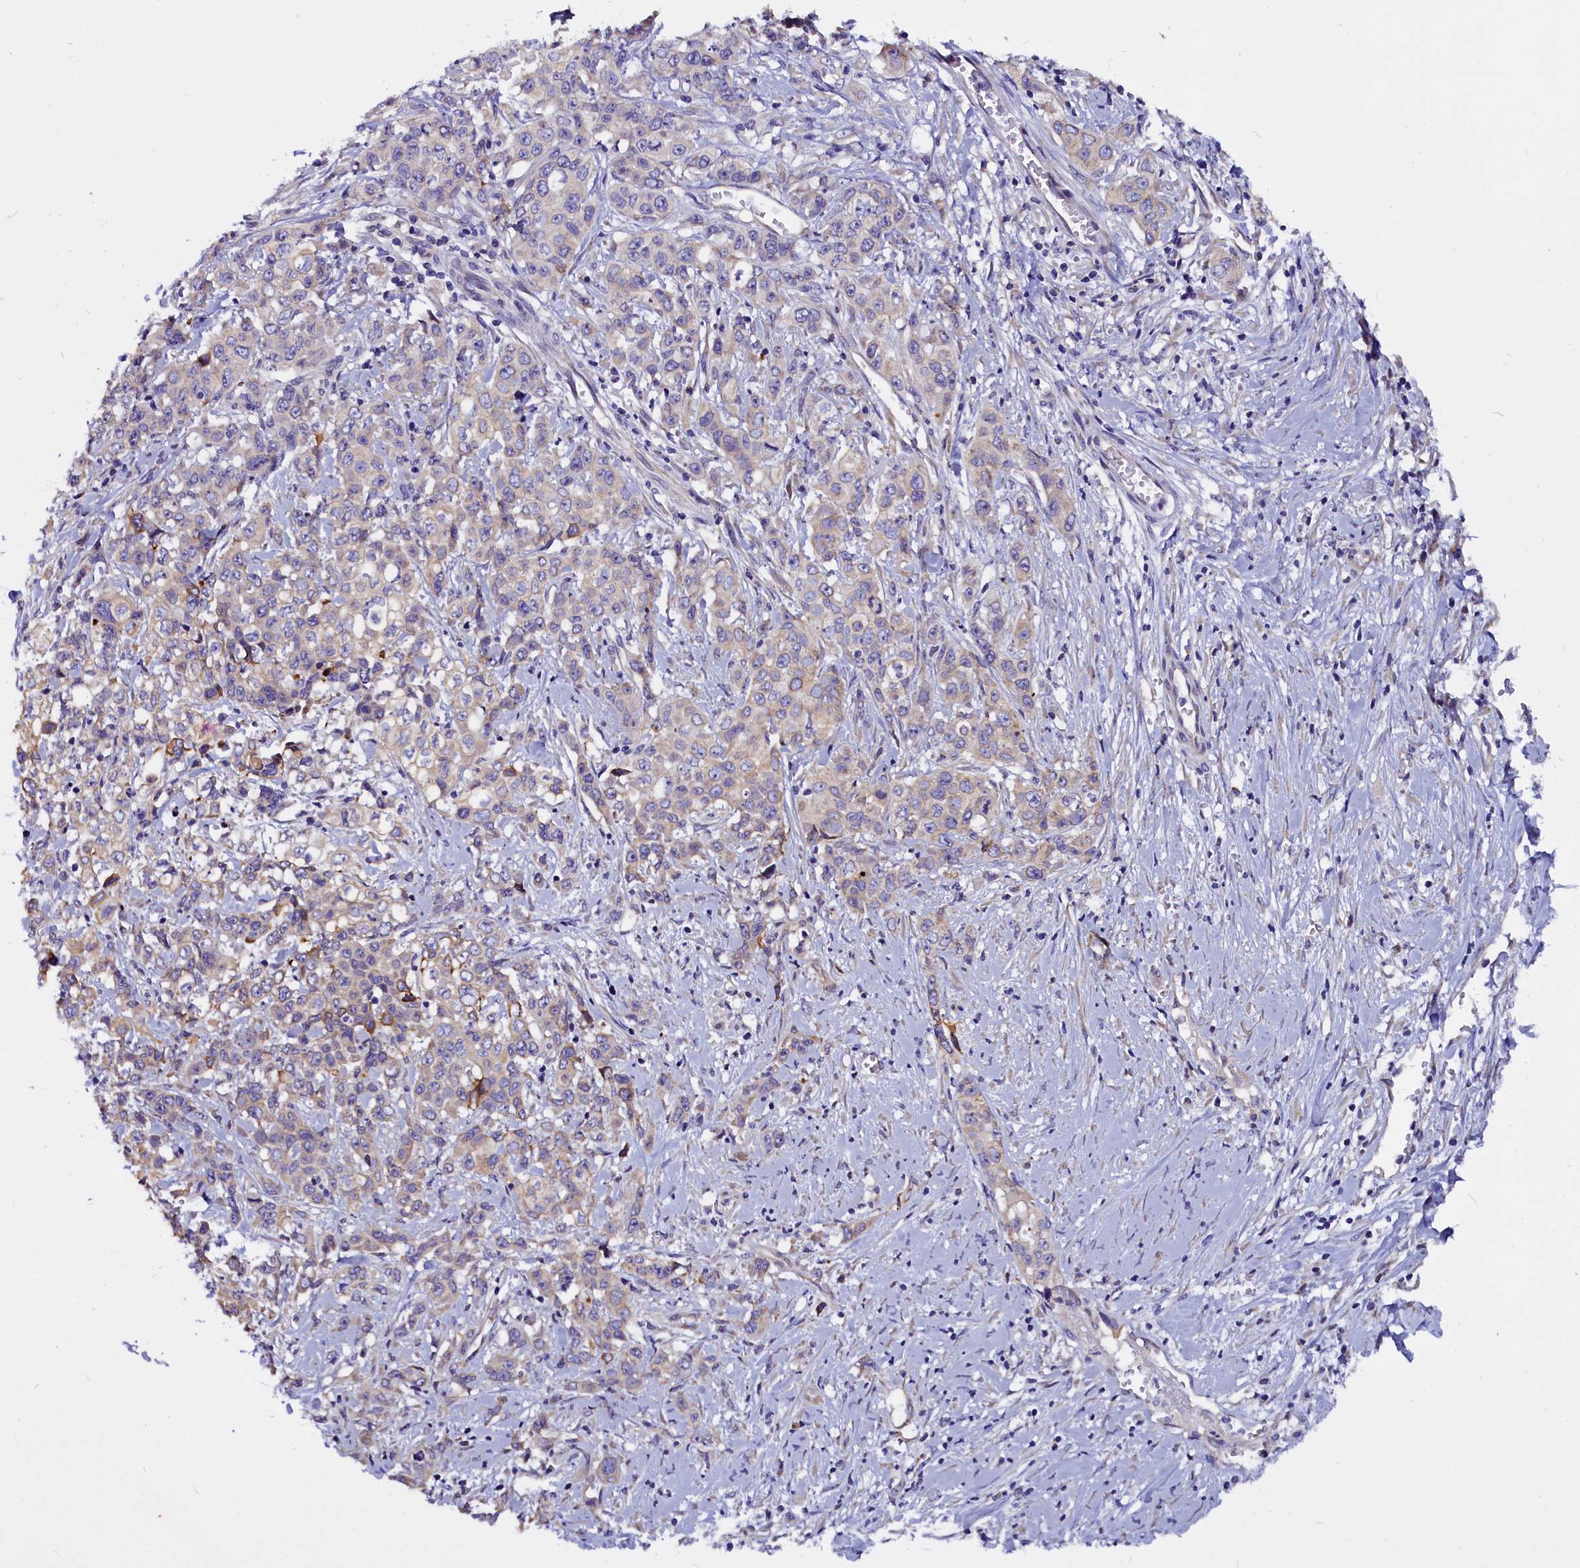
{"staining": {"intensity": "weak", "quantity": "<25%", "location": "cytoplasmic/membranous"}, "tissue": "stomach cancer", "cell_type": "Tumor cells", "image_type": "cancer", "snomed": [{"axis": "morphology", "description": "Adenocarcinoma, NOS"}, {"axis": "topography", "description": "Stomach, upper"}], "caption": "Tumor cells are negative for protein expression in human stomach adenocarcinoma.", "gene": "CEP170", "patient": {"sex": "male", "age": 62}}